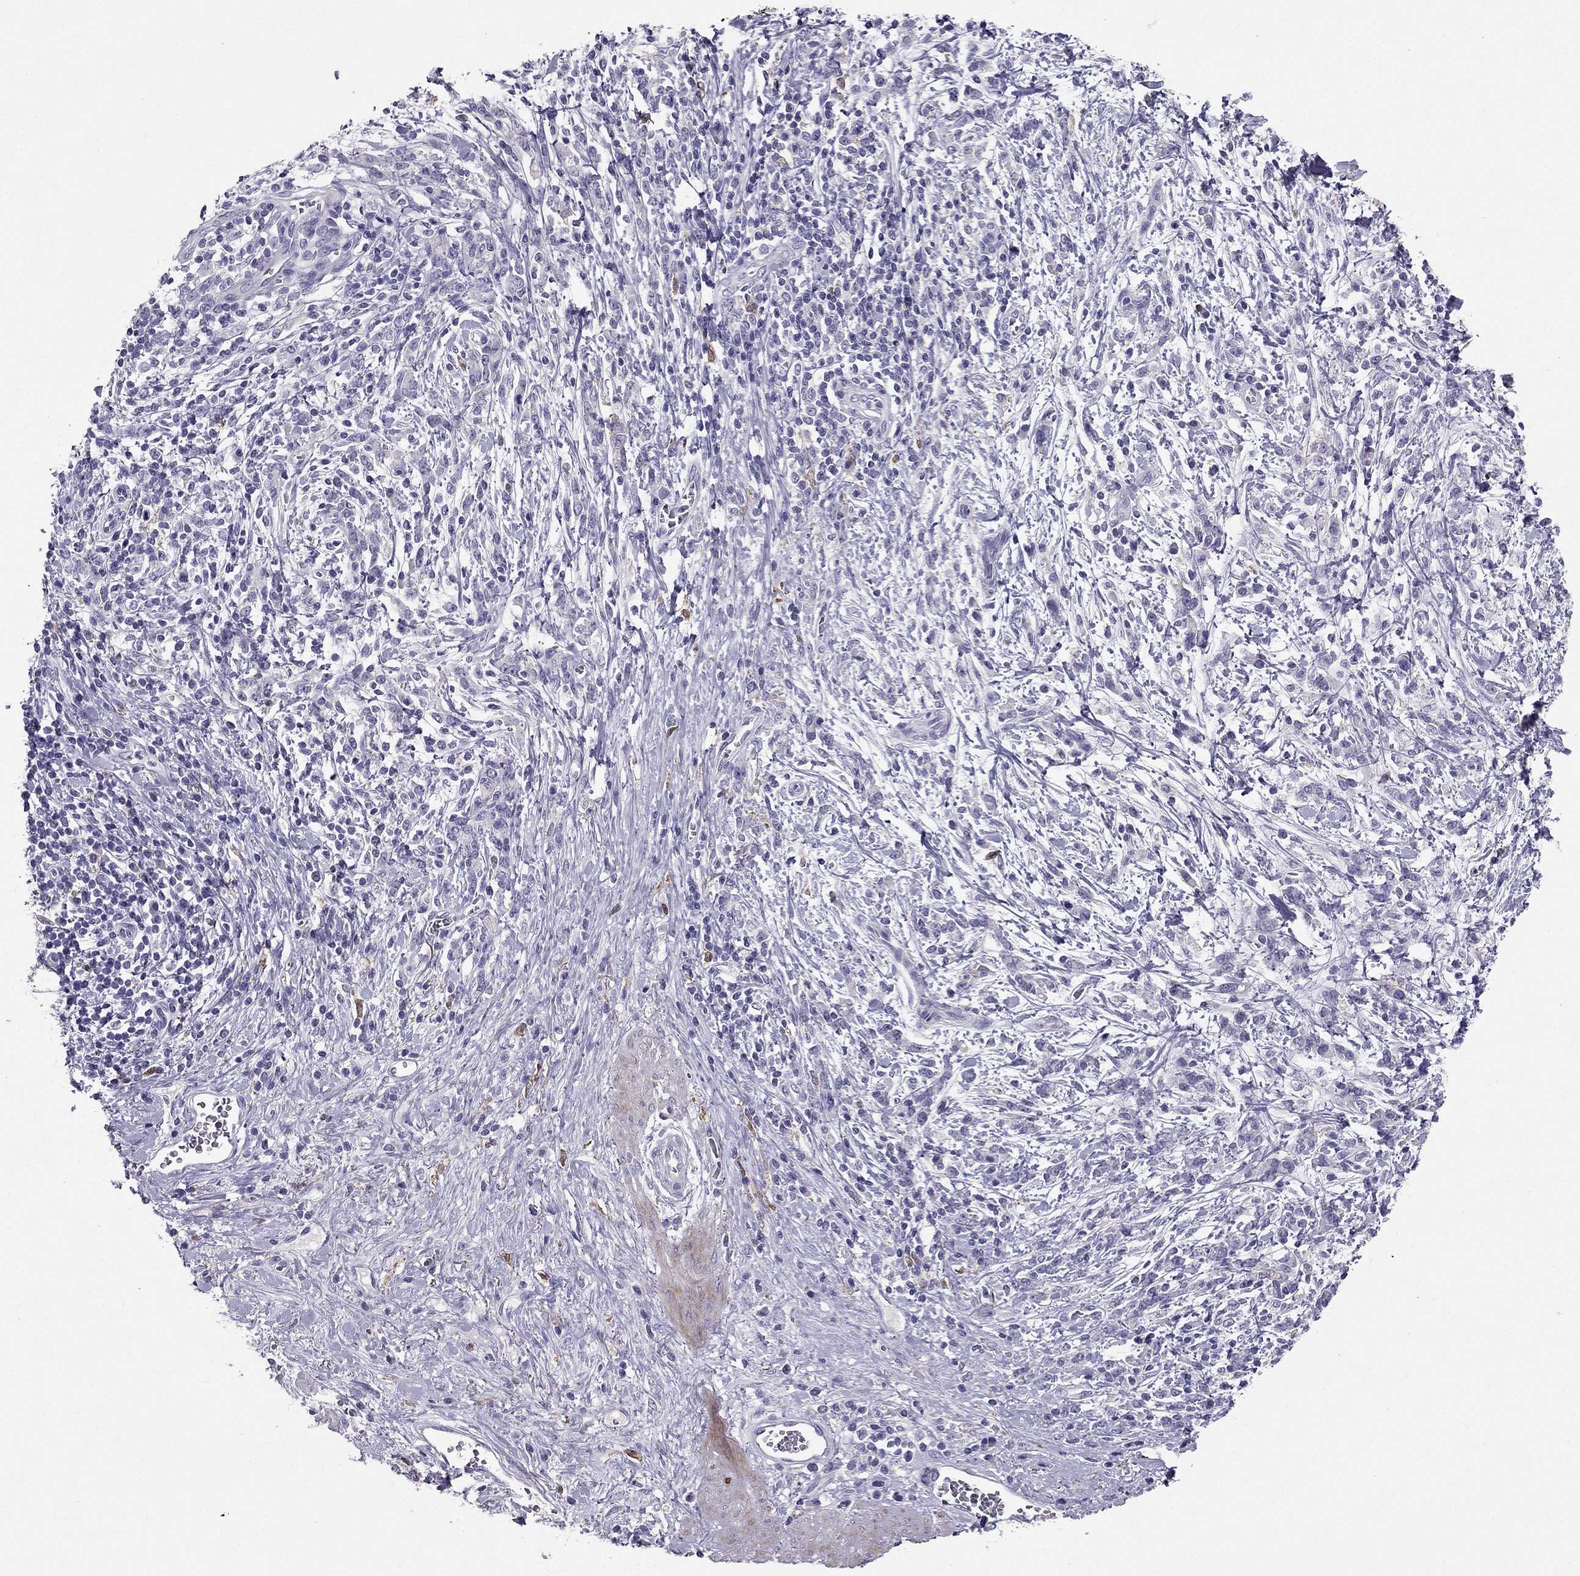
{"staining": {"intensity": "negative", "quantity": "none", "location": "none"}, "tissue": "stomach cancer", "cell_type": "Tumor cells", "image_type": "cancer", "snomed": [{"axis": "morphology", "description": "Adenocarcinoma, NOS"}, {"axis": "topography", "description": "Stomach"}], "caption": "Tumor cells are negative for protein expression in human adenocarcinoma (stomach).", "gene": "LMTK3", "patient": {"sex": "female", "age": 57}}